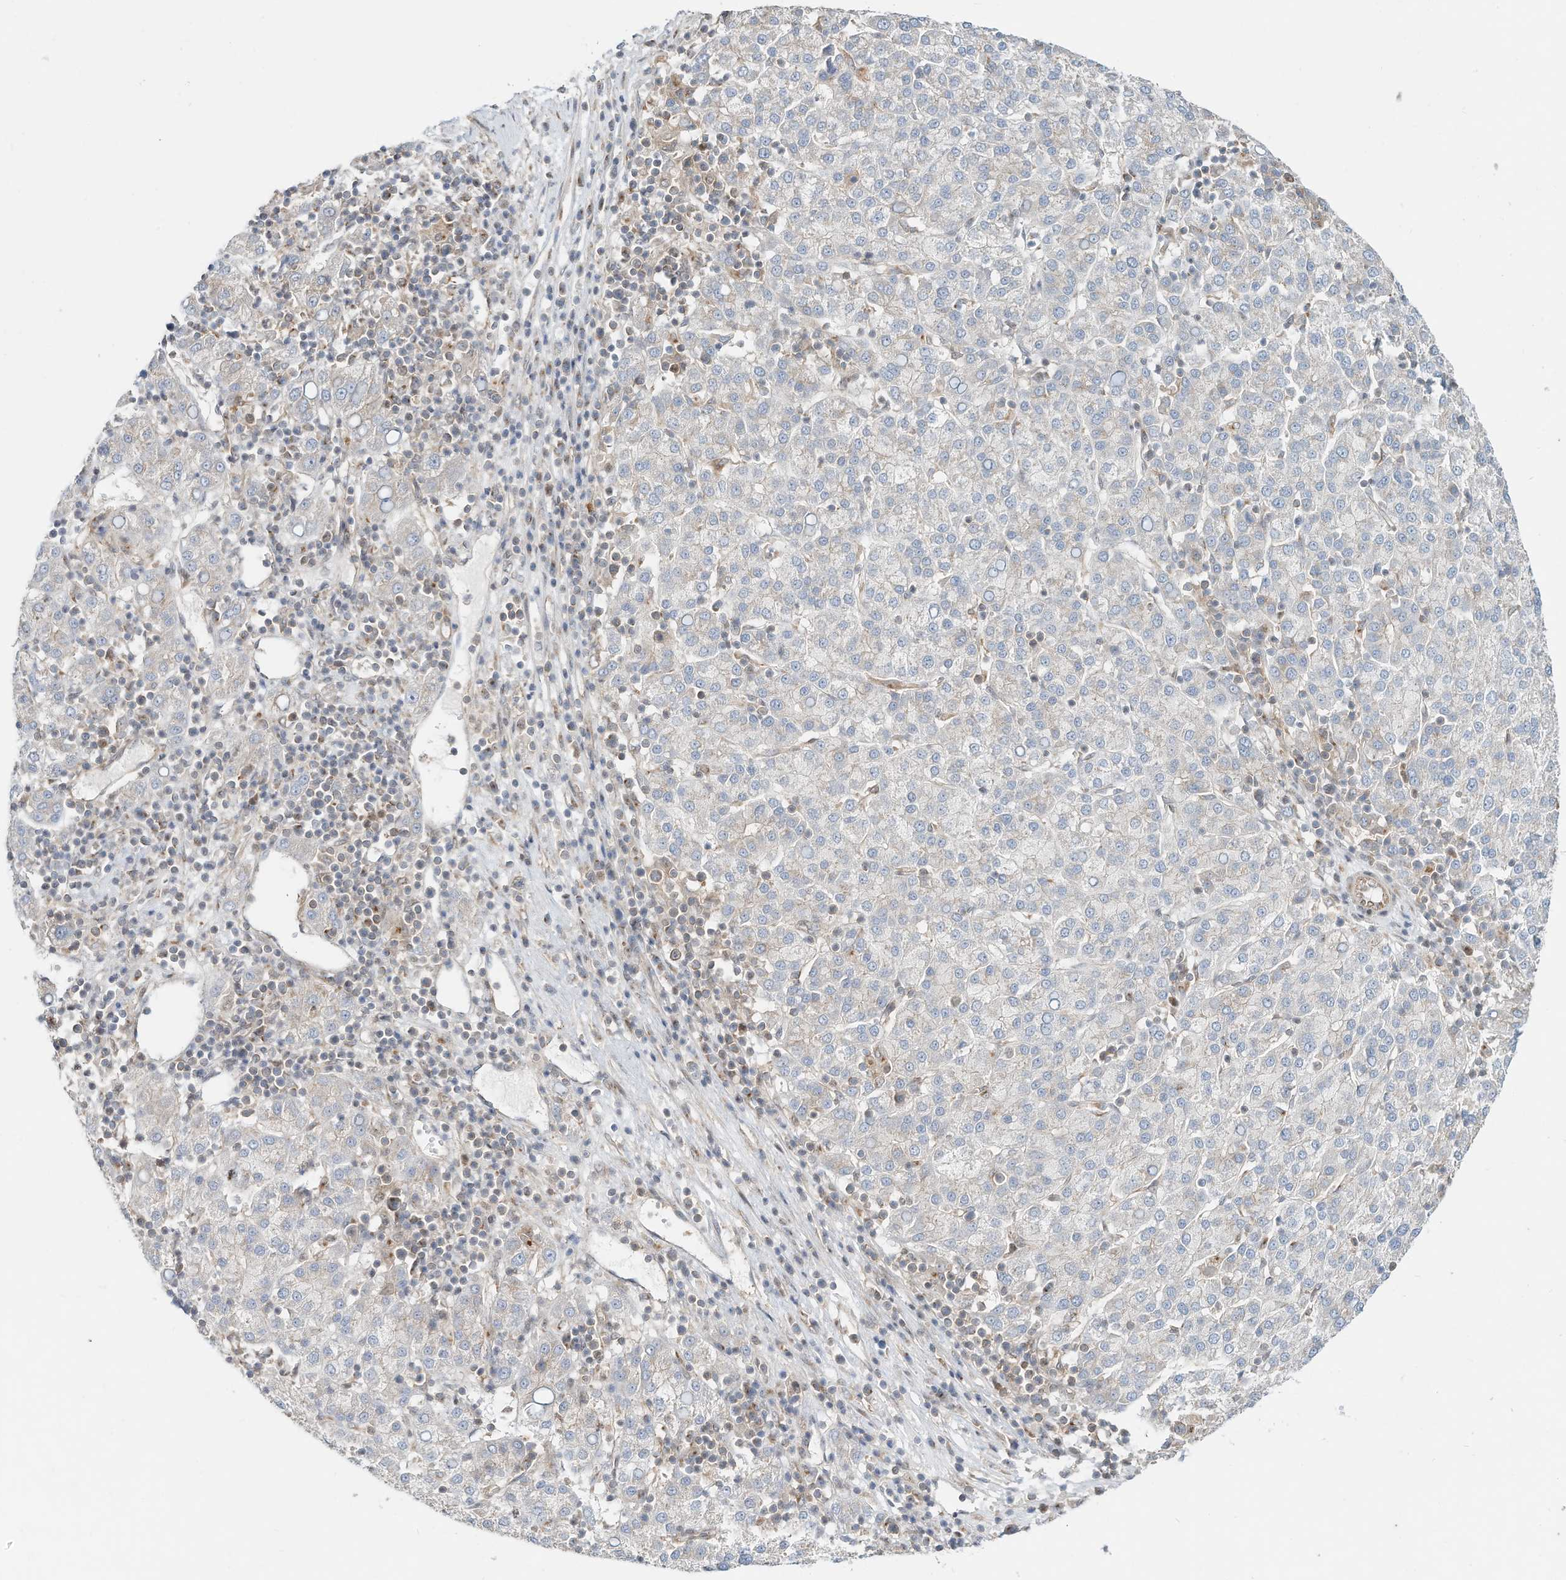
{"staining": {"intensity": "negative", "quantity": "none", "location": "none"}, "tissue": "liver cancer", "cell_type": "Tumor cells", "image_type": "cancer", "snomed": [{"axis": "morphology", "description": "Carcinoma, Hepatocellular, NOS"}, {"axis": "topography", "description": "Liver"}], "caption": "Tumor cells show no significant expression in hepatocellular carcinoma (liver).", "gene": "CUX1", "patient": {"sex": "female", "age": 58}}